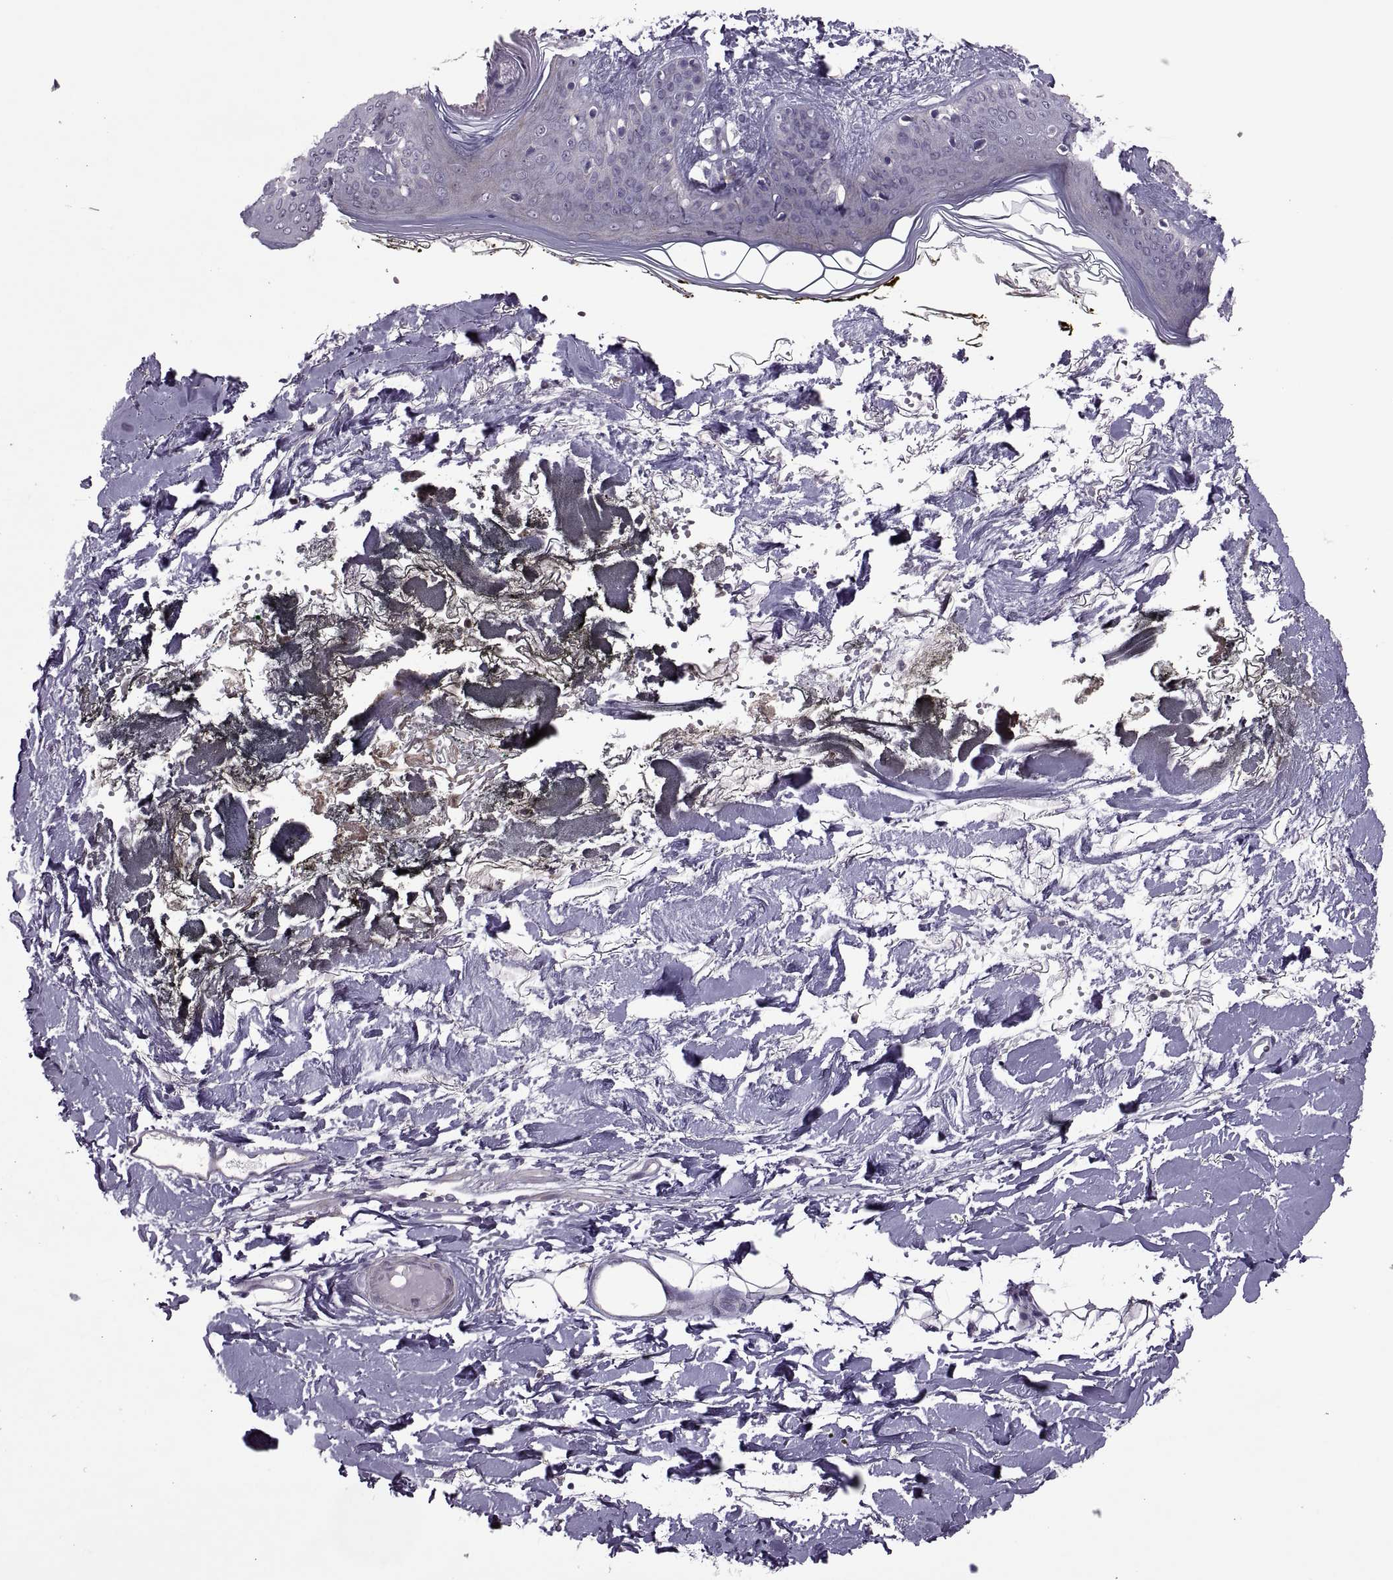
{"staining": {"intensity": "negative", "quantity": "none", "location": "none"}, "tissue": "skin", "cell_type": "Fibroblasts", "image_type": "normal", "snomed": [{"axis": "morphology", "description": "Normal tissue, NOS"}, {"axis": "topography", "description": "Skin"}], "caption": "This is an immunohistochemistry (IHC) photomicrograph of unremarkable human skin. There is no staining in fibroblasts.", "gene": "ODF3", "patient": {"sex": "female", "age": 34}}